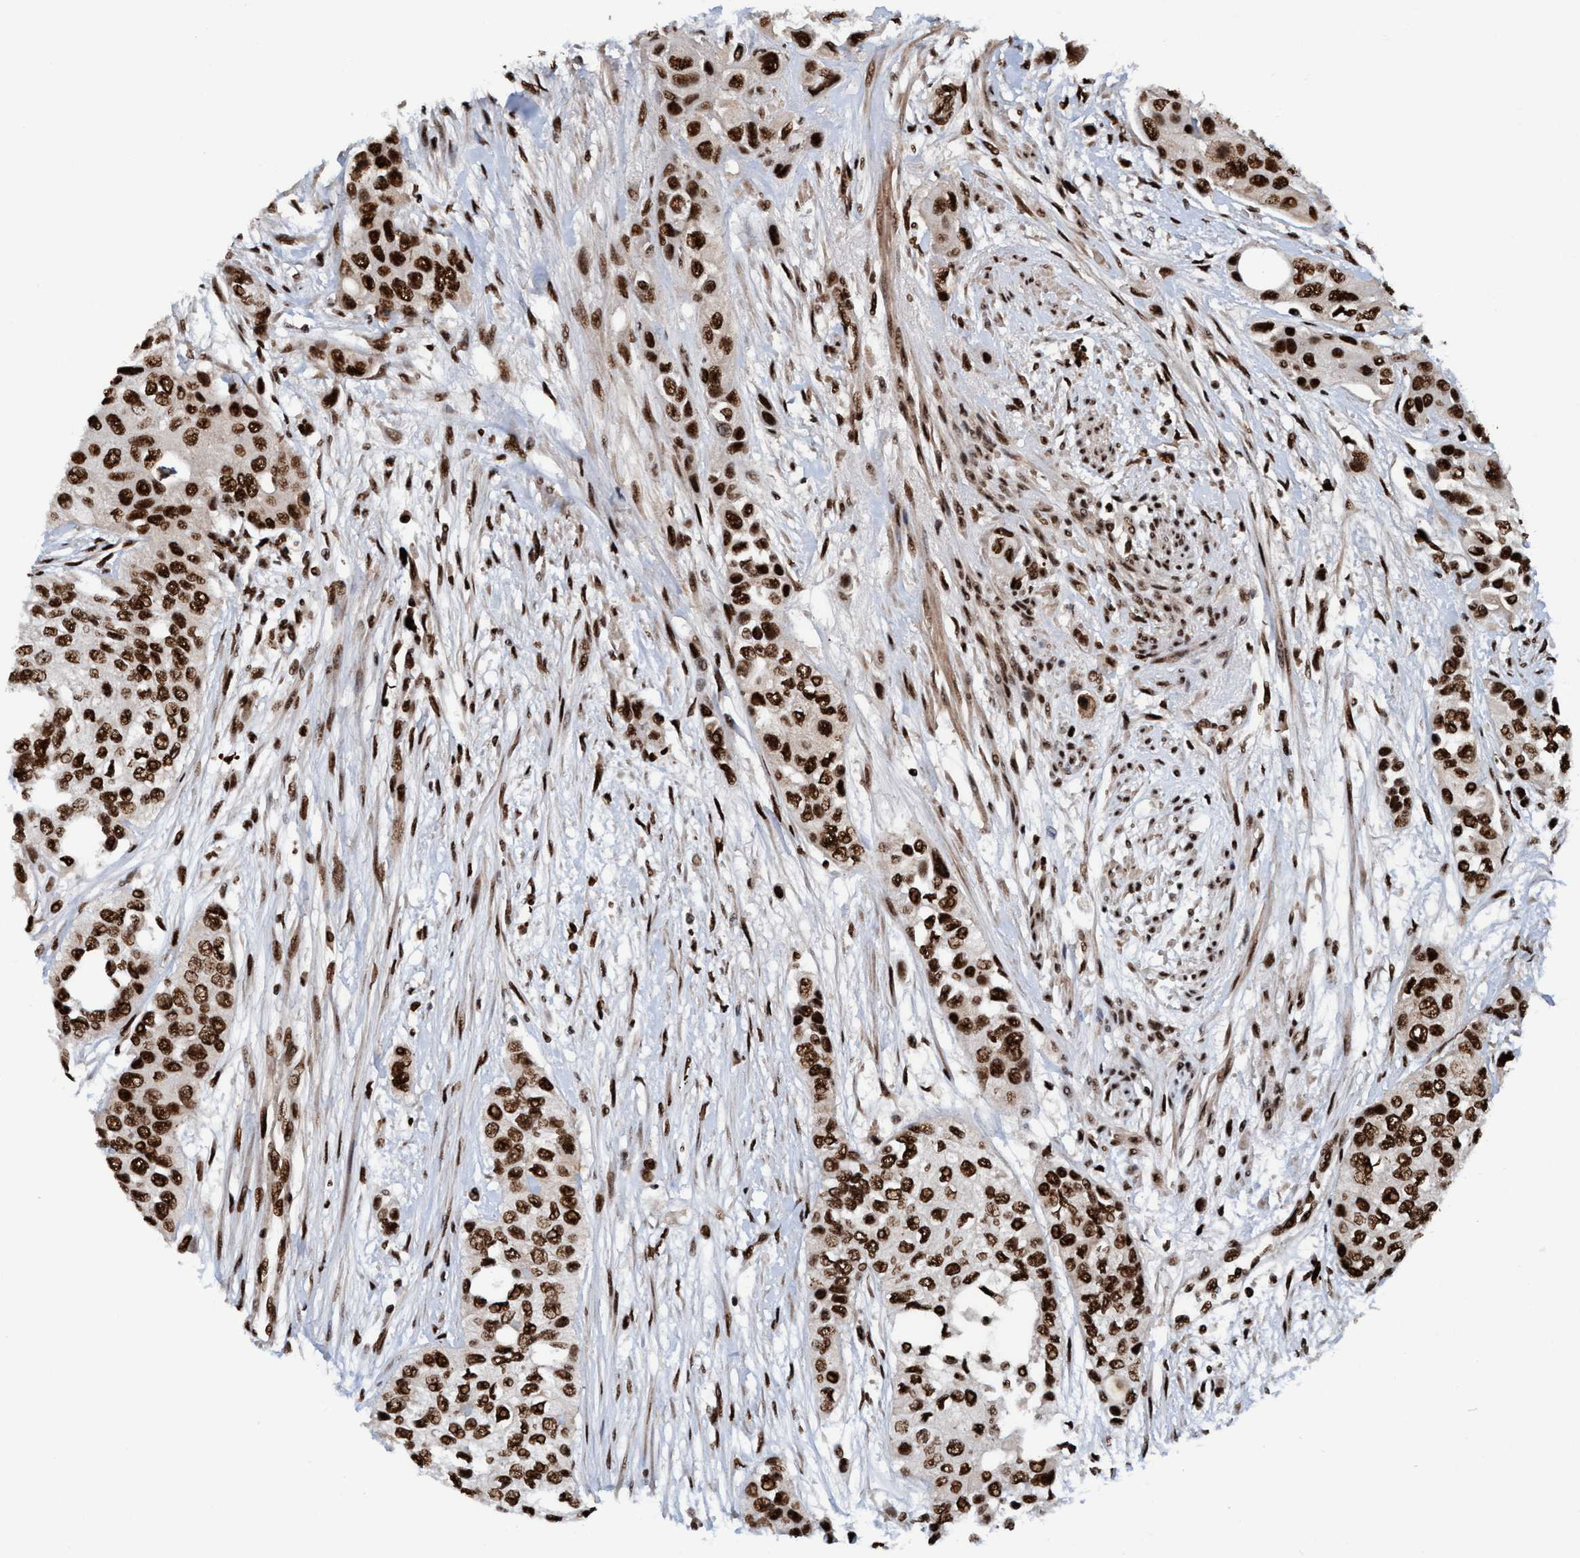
{"staining": {"intensity": "strong", "quantity": ">75%", "location": "nuclear"}, "tissue": "urothelial cancer", "cell_type": "Tumor cells", "image_type": "cancer", "snomed": [{"axis": "morphology", "description": "Urothelial carcinoma, High grade"}, {"axis": "topography", "description": "Urinary bladder"}], "caption": "Brown immunohistochemical staining in urothelial cancer displays strong nuclear positivity in approximately >75% of tumor cells. The staining is performed using DAB brown chromogen to label protein expression. The nuclei are counter-stained blue using hematoxylin.", "gene": "TOPBP1", "patient": {"sex": "female", "age": 56}}